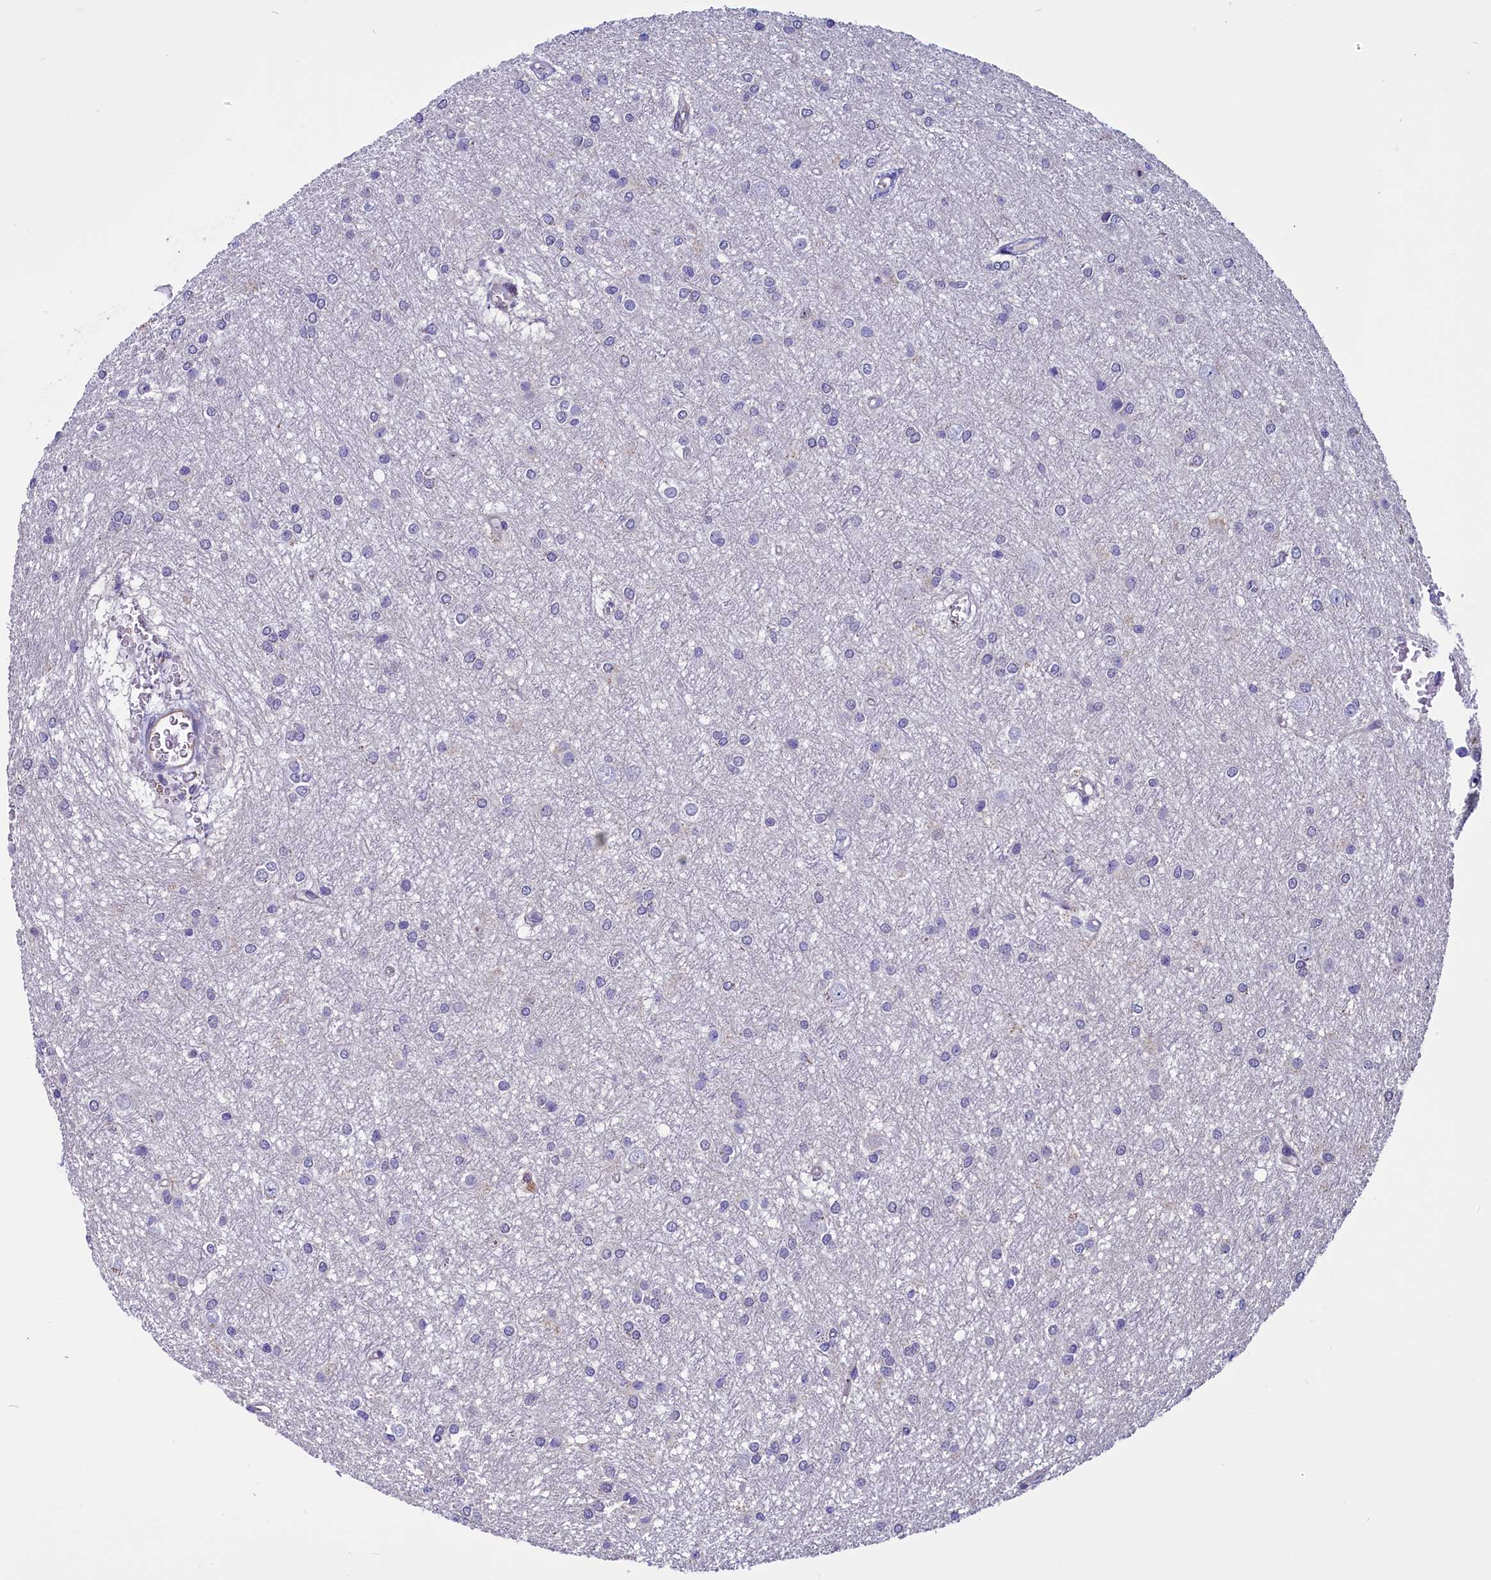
{"staining": {"intensity": "negative", "quantity": "none", "location": "none"}, "tissue": "glioma", "cell_type": "Tumor cells", "image_type": "cancer", "snomed": [{"axis": "morphology", "description": "Glioma, malignant, High grade"}, {"axis": "topography", "description": "Brain"}], "caption": "IHC of human glioma displays no staining in tumor cells.", "gene": "PDILT", "patient": {"sex": "female", "age": 50}}